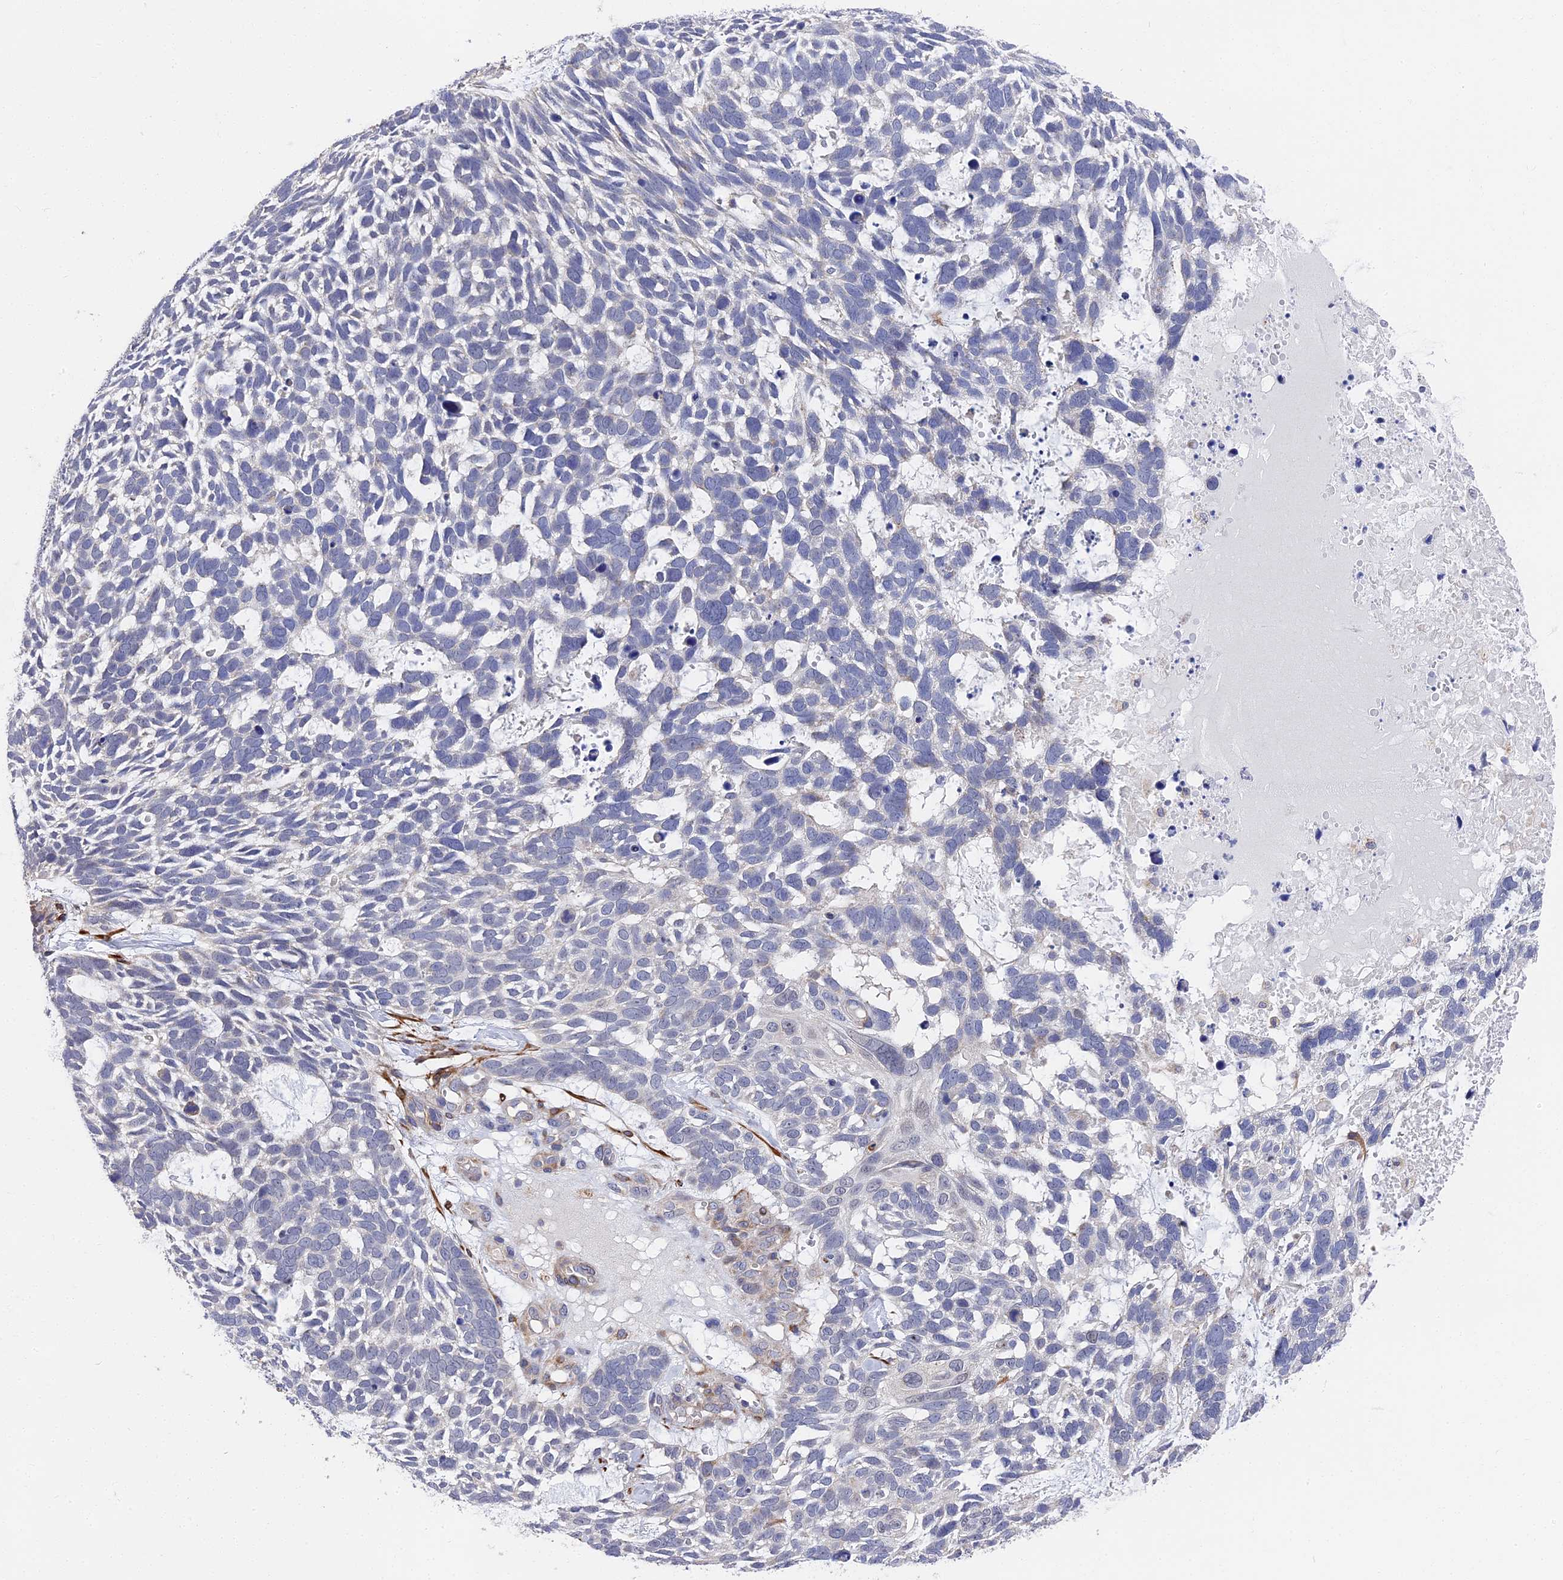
{"staining": {"intensity": "negative", "quantity": "none", "location": "none"}, "tissue": "skin cancer", "cell_type": "Tumor cells", "image_type": "cancer", "snomed": [{"axis": "morphology", "description": "Basal cell carcinoma"}, {"axis": "topography", "description": "Skin"}], "caption": "Micrograph shows no significant protein expression in tumor cells of skin cancer (basal cell carcinoma).", "gene": "CCDC113", "patient": {"sex": "male", "age": 88}}